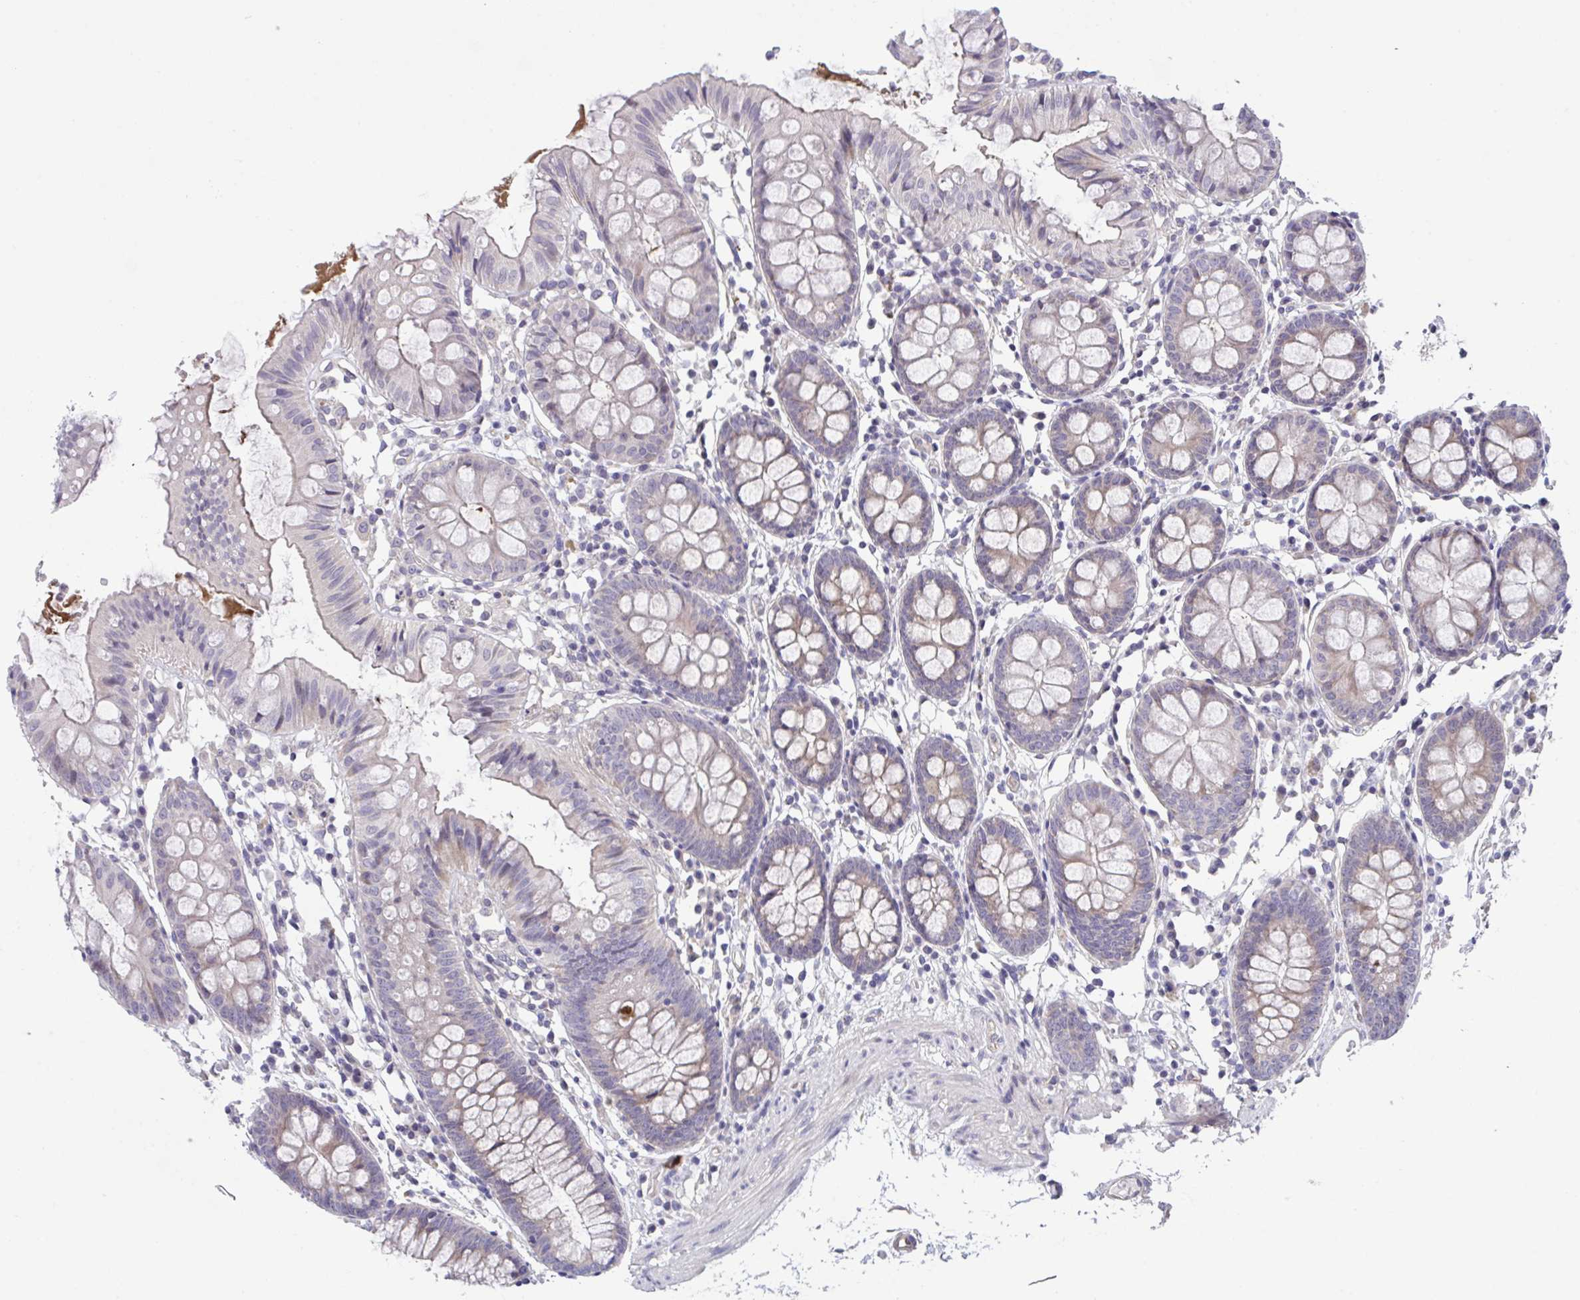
{"staining": {"intensity": "weak", "quantity": "25%-75%", "location": "cytoplasmic/membranous"}, "tissue": "colon", "cell_type": "Endothelial cells", "image_type": "normal", "snomed": [{"axis": "morphology", "description": "Normal tissue, NOS"}, {"axis": "topography", "description": "Colon"}], "caption": "IHC staining of normal colon, which shows low levels of weak cytoplasmic/membranous staining in about 25%-75% of endothelial cells indicating weak cytoplasmic/membranous protein positivity. The staining was performed using DAB (brown) for protein detection and nuclei were counterstained in hematoxylin (blue).", "gene": "RHOXF1", "patient": {"sex": "female", "age": 84}}